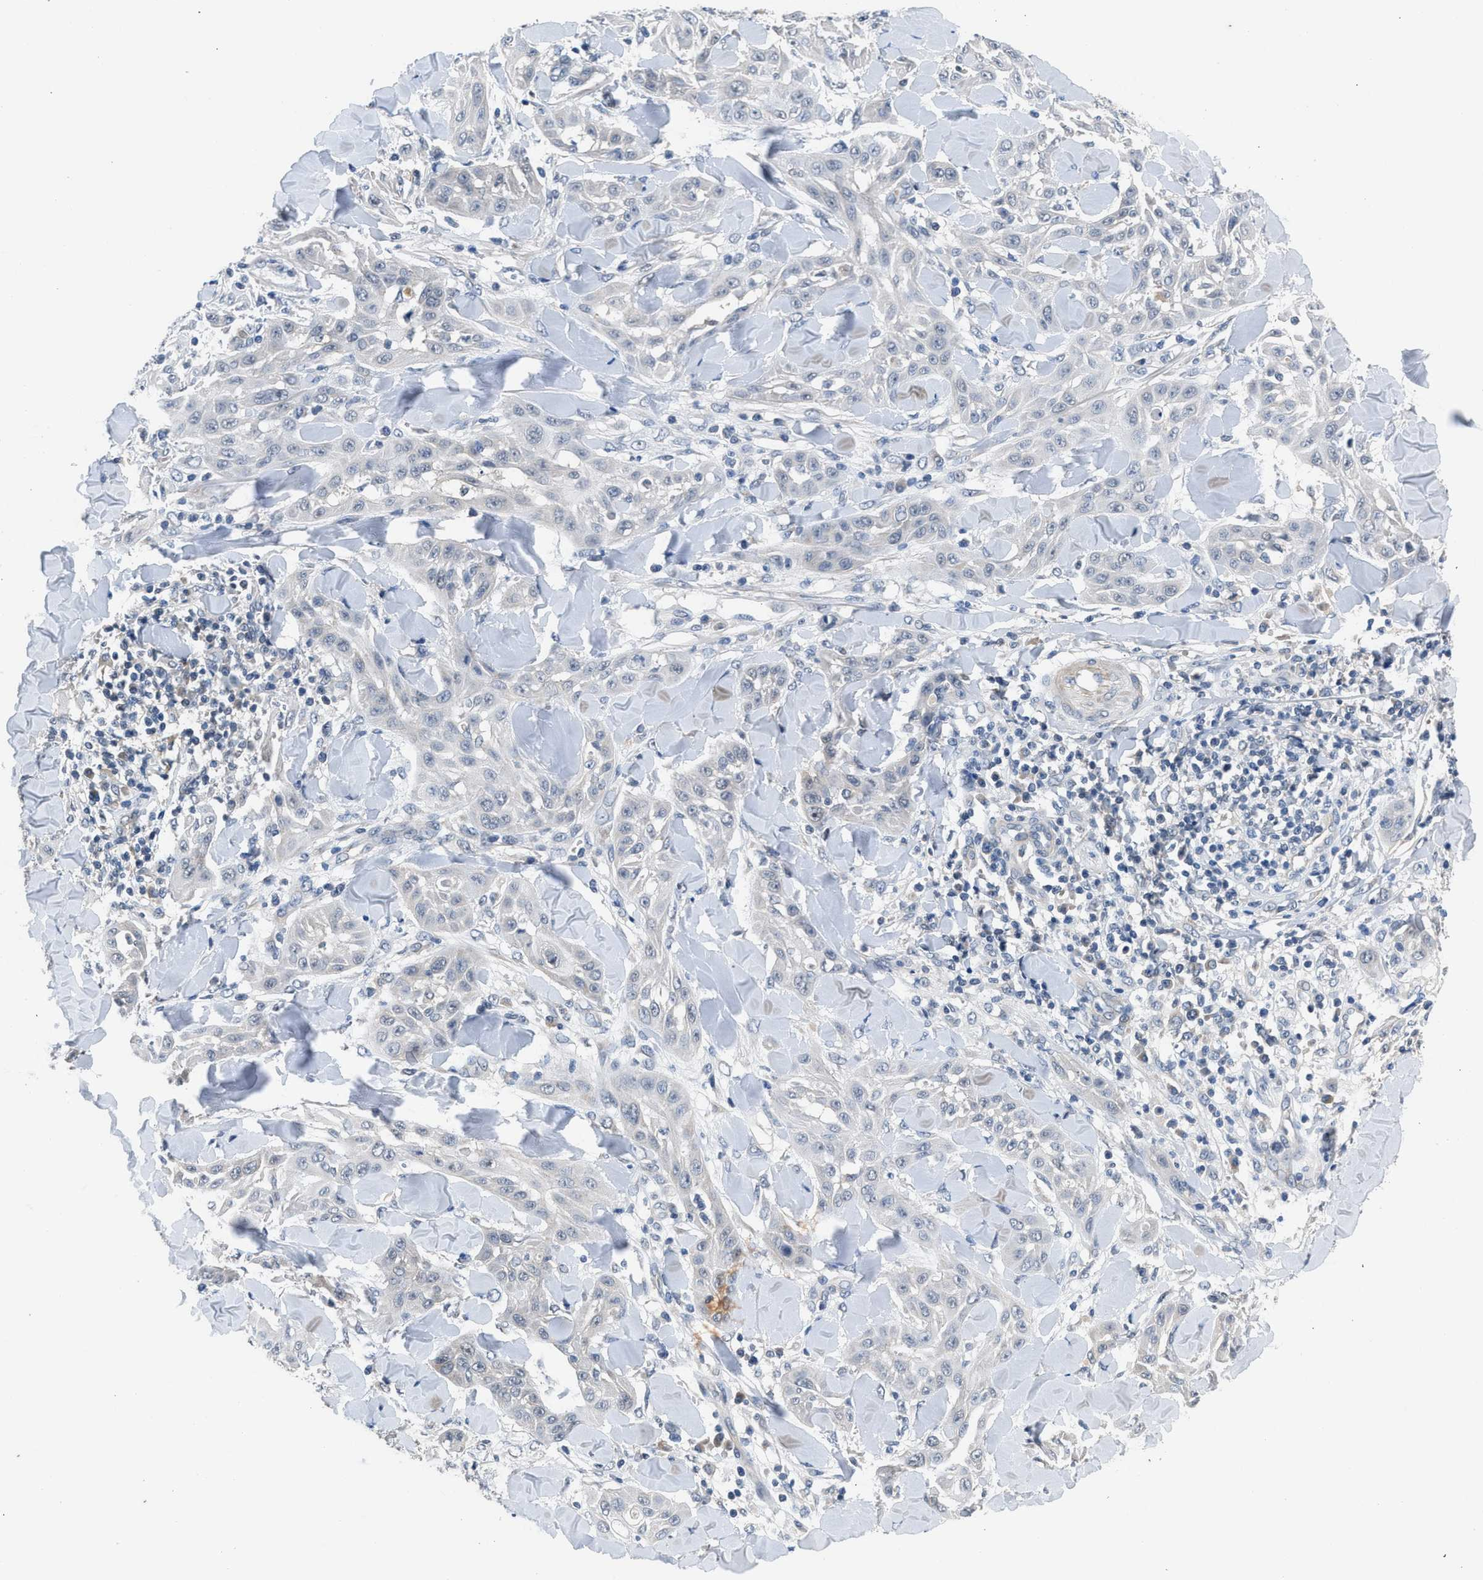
{"staining": {"intensity": "negative", "quantity": "none", "location": "none"}, "tissue": "skin cancer", "cell_type": "Tumor cells", "image_type": "cancer", "snomed": [{"axis": "morphology", "description": "Squamous cell carcinoma, NOS"}, {"axis": "topography", "description": "Skin"}], "caption": "Protein analysis of skin cancer displays no significant expression in tumor cells. (DAB IHC with hematoxylin counter stain).", "gene": "CSF3R", "patient": {"sex": "male", "age": 24}}